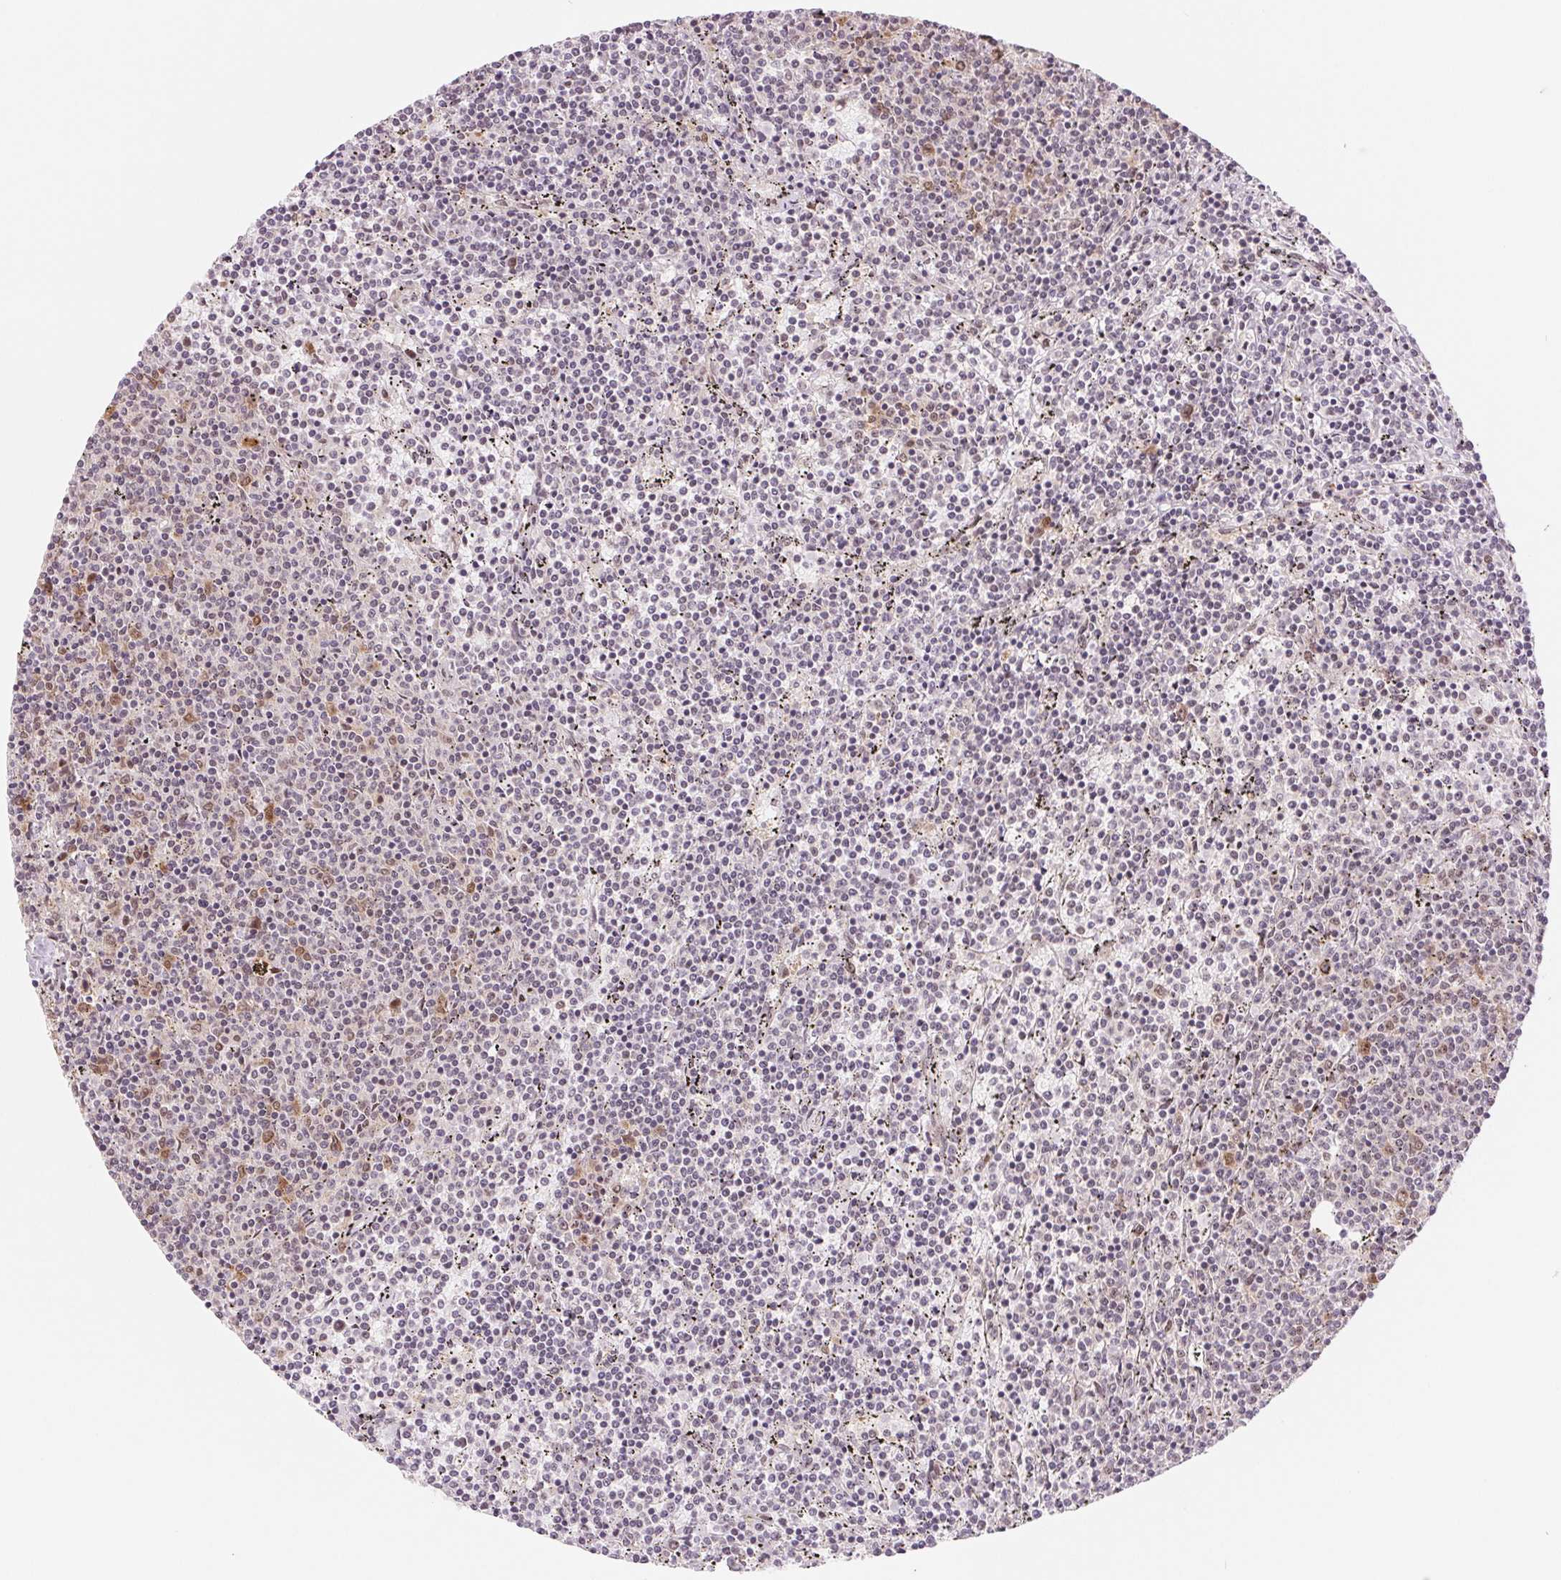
{"staining": {"intensity": "negative", "quantity": "none", "location": "none"}, "tissue": "lymphoma", "cell_type": "Tumor cells", "image_type": "cancer", "snomed": [{"axis": "morphology", "description": "Malignant lymphoma, non-Hodgkin's type, Low grade"}, {"axis": "topography", "description": "Spleen"}], "caption": "High power microscopy image of an immunohistochemistry histopathology image of lymphoma, revealing no significant positivity in tumor cells.", "gene": "DNAJB6", "patient": {"sex": "female", "age": 50}}